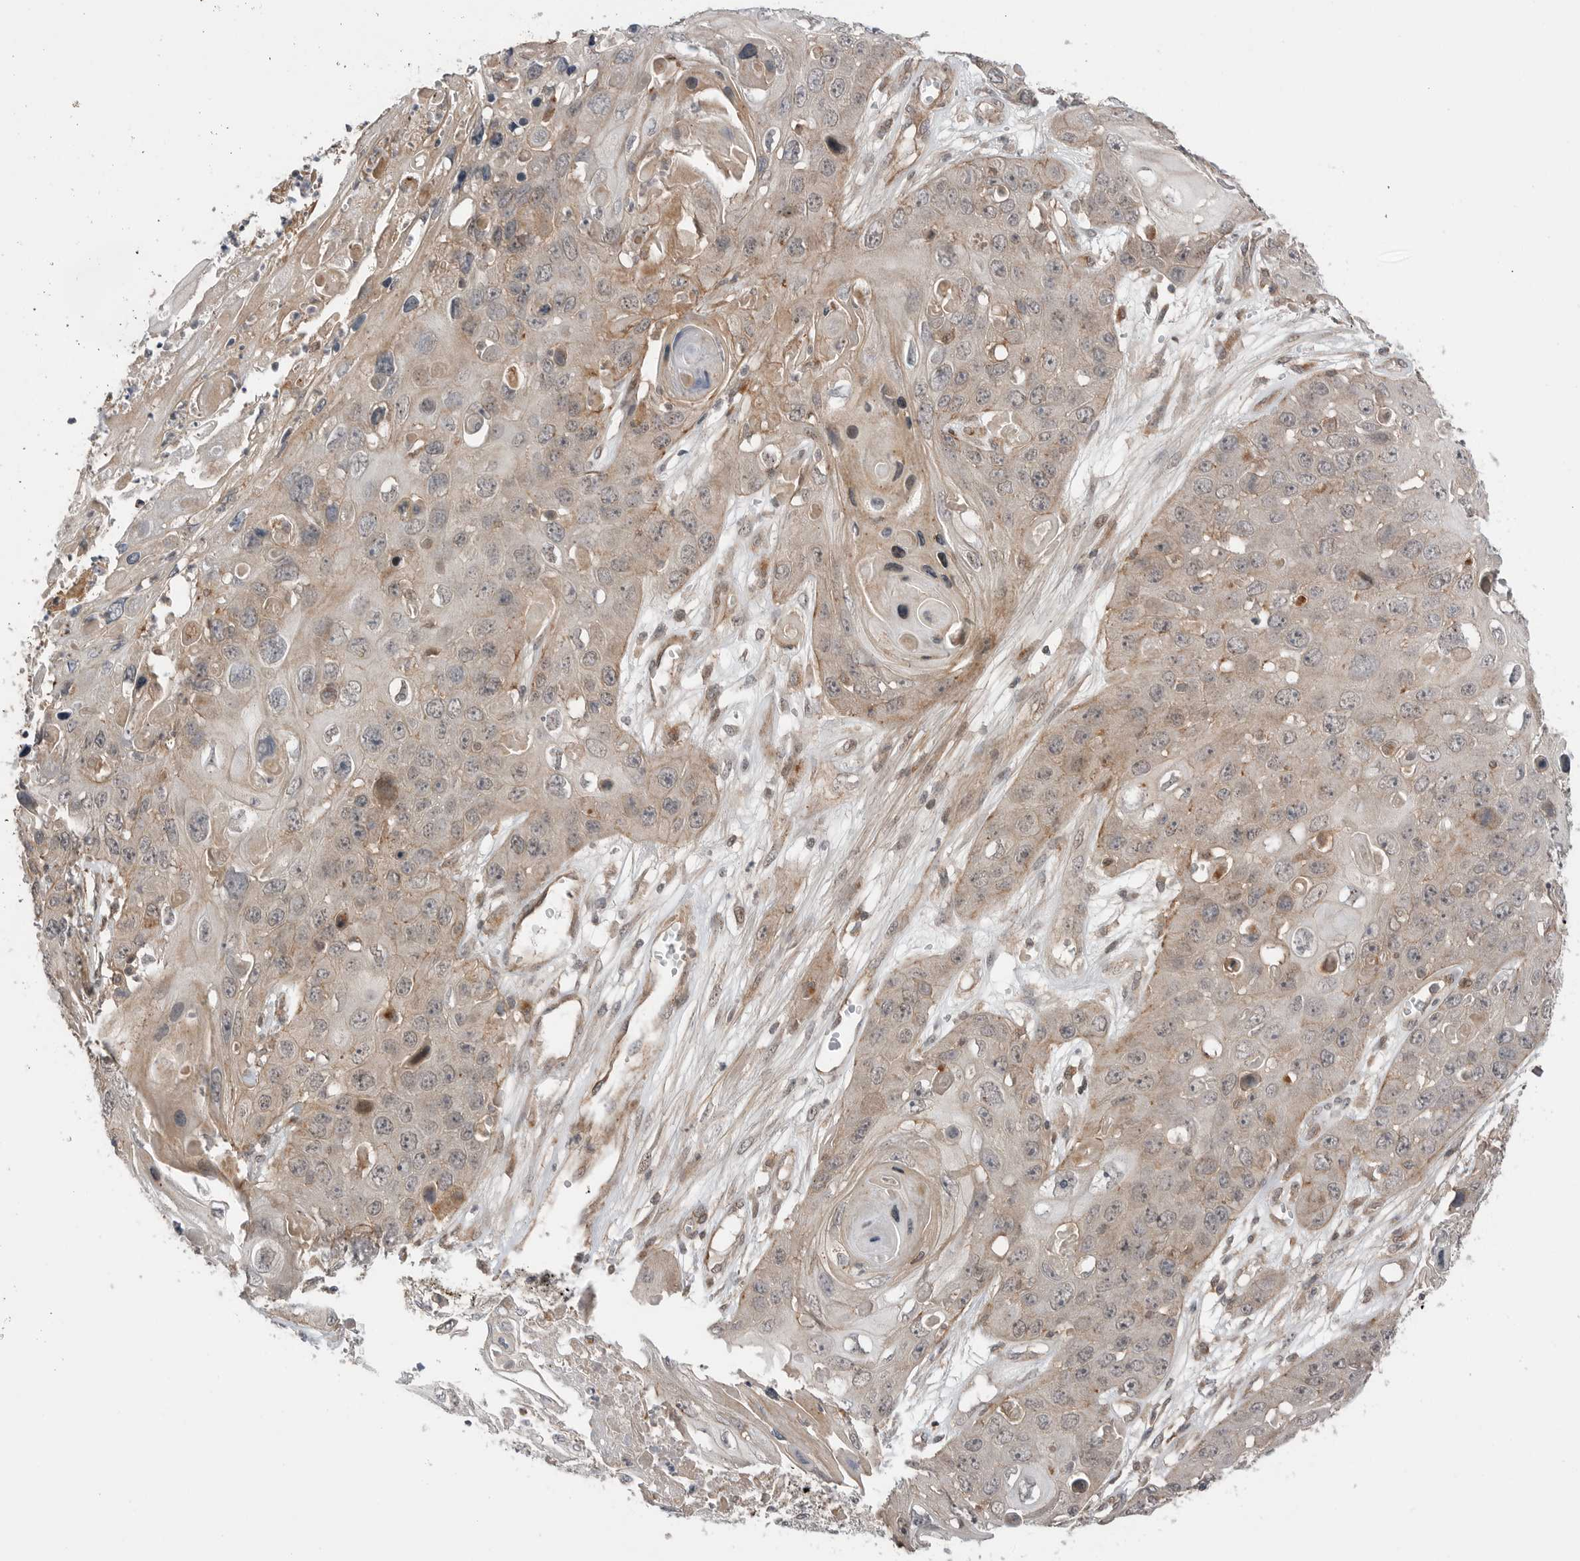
{"staining": {"intensity": "weak", "quantity": "<25%", "location": "cytoplasmic/membranous"}, "tissue": "skin cancer", "cell_type": "Tumor cells", "image_type": "cancer", "snomed": [{"axis": "morphology", "description": "Squamous cell carcinoma, NOS"}, {"axis": "topography", "description": "Skin"}], "caption": "This photomicrograph is of skin cancer (squamous cell carcinoma) stained with immunohistochemistry to label a protein in brown with the nuclei are counter-stained blue. There is no positivity in tumor cells.", "gene": "PEAK1", "patient": {"sex": "male", "age": 55}}